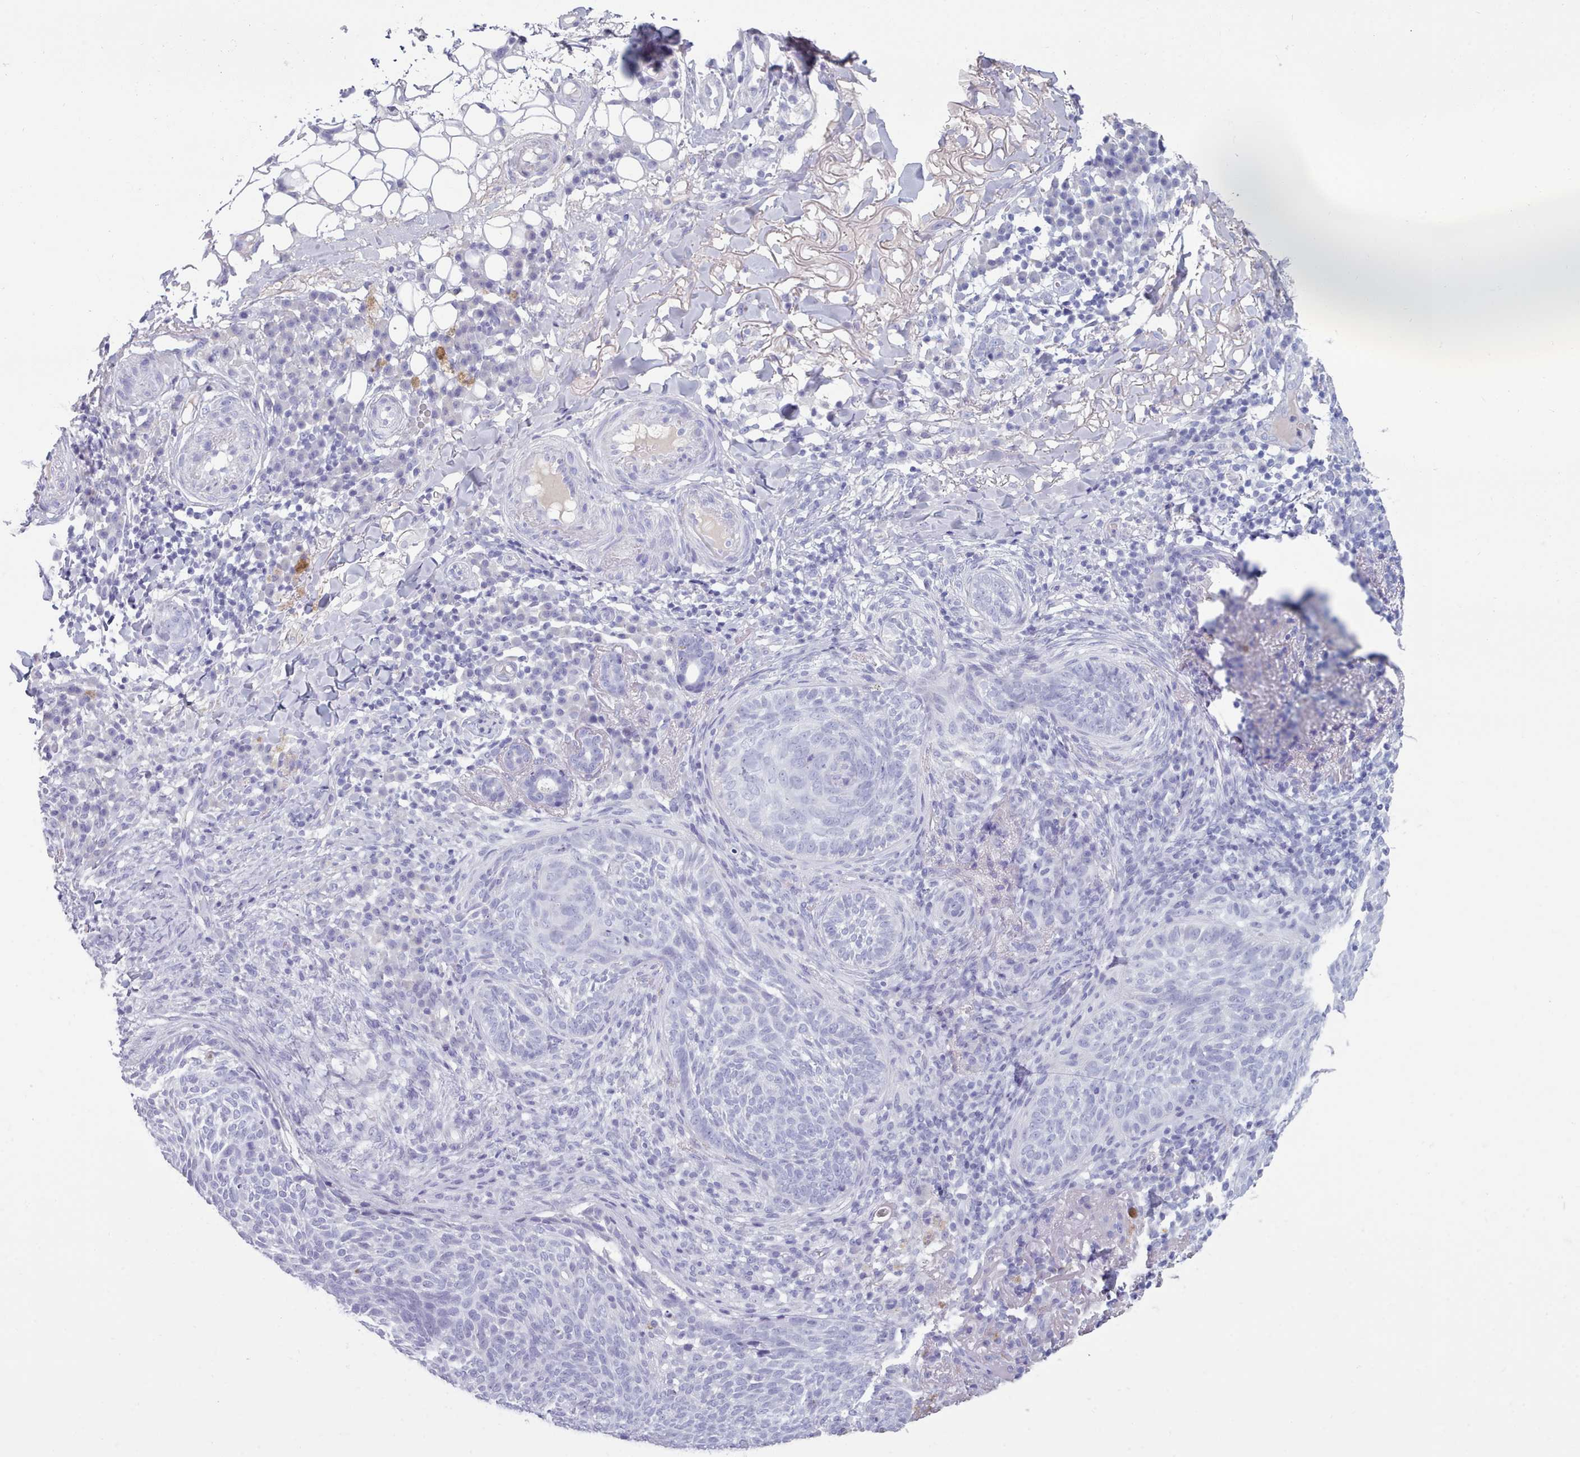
{"staining": {"intensity": "negative", "quantity": "none", "location": "none"}, "tissue": "skin cancer", "cell_type": "Tumor cells", "image_type": "cancer", "snomed": [{"axis": "morphology", "description": "Basal cell carcinoma"}, {"axis": "topography", "description": "Skin"}], "caption": "An immunohistochemistry photomicrograph of basal cell carcinoma (skin) is shown. There is no staining in tumor cells of basal cell carcinoma (skin).", "gene": "ZNF43", "patient": {"sex": "male", "age": 85}}